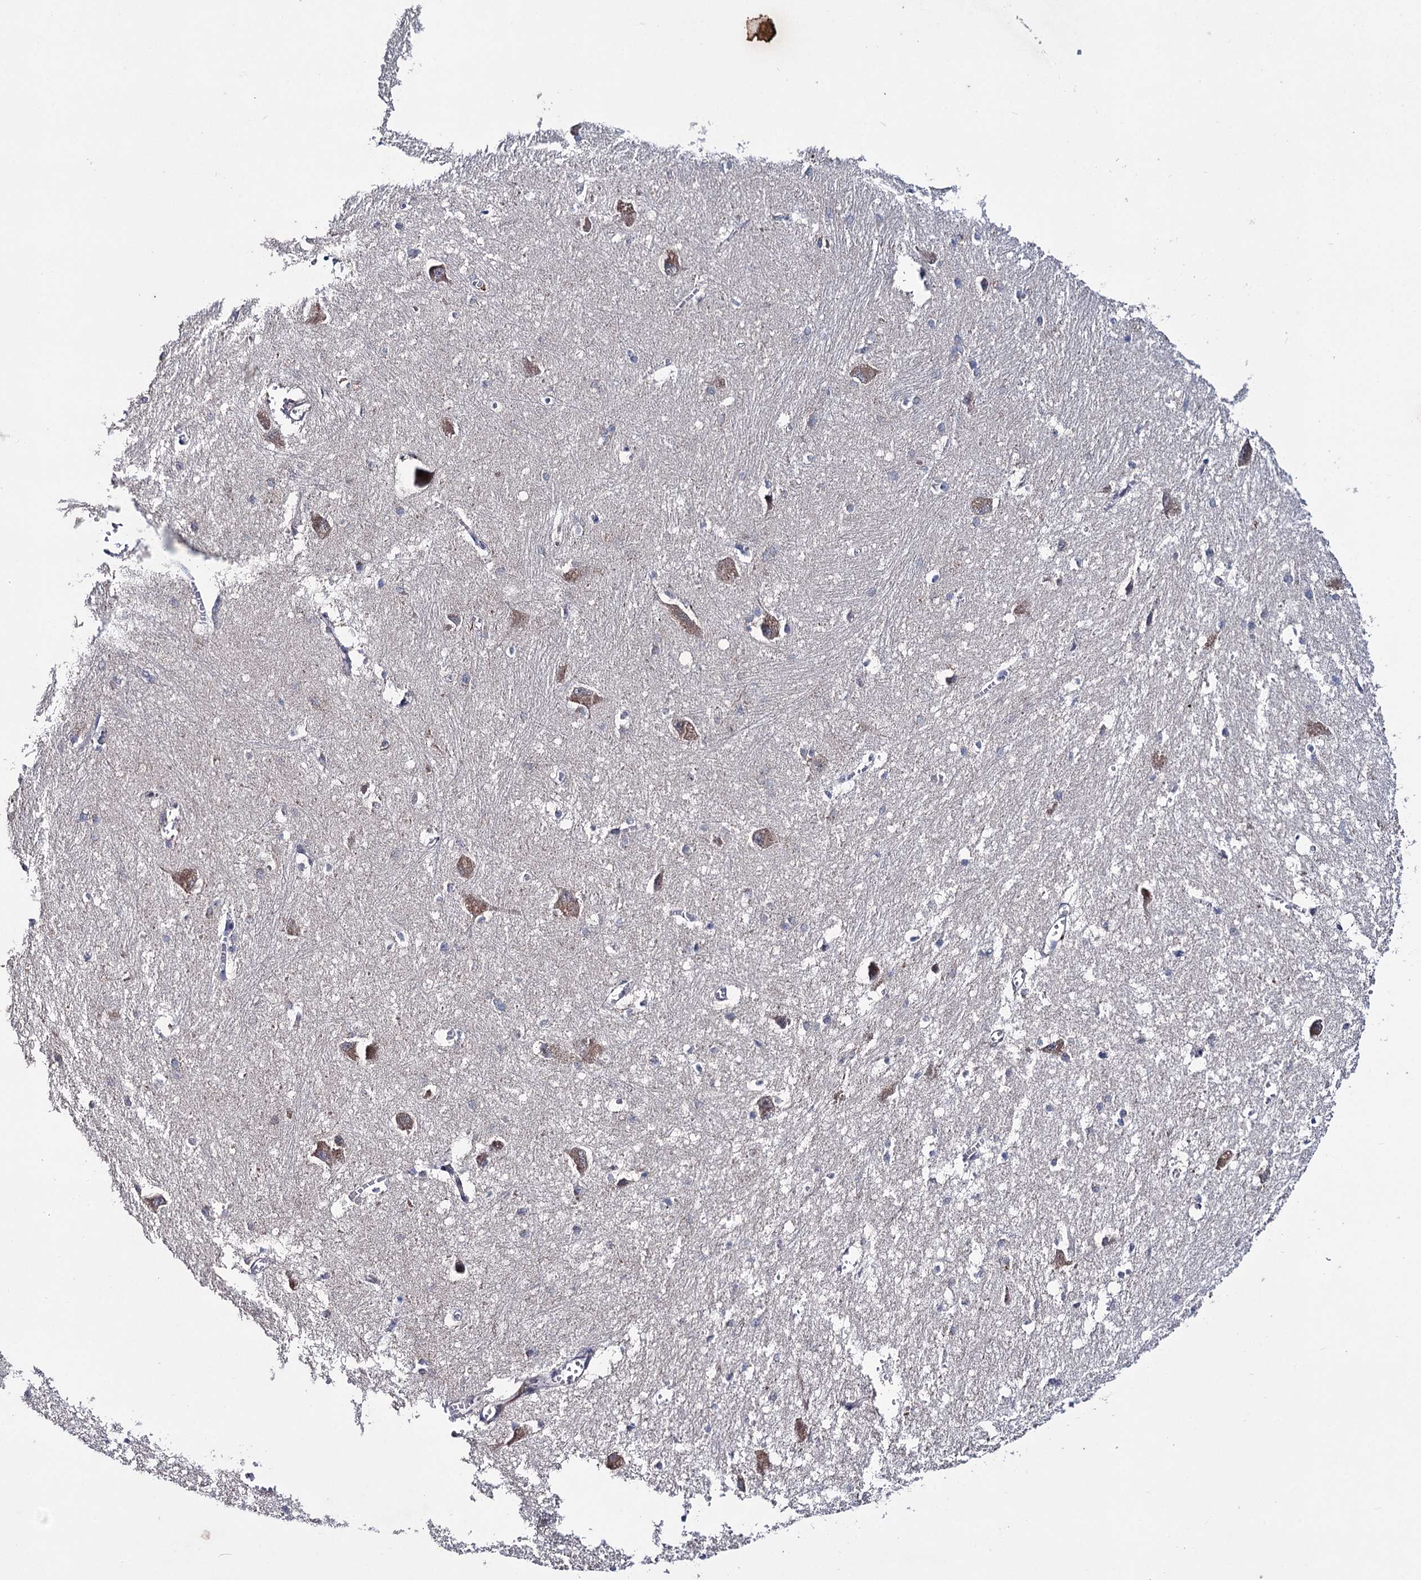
{"staining": {"intensity": "negative", "quantity": "none", "location": "none"}, "tissue": "caudate", "cell_type": "Glial cells", "image_type": "normal", "snomed": [{"axis": "morphology", "description": "Normal tissue, NOS"}, {"axis": "topography", "description": "Lateral ventricle wall"}], "caption": "The photomicrograph shows no significant positivity in glial cells of caudate. (DAB immunohistochemistry (IHC), high magnification).", "gene": "CLPB", "patient": {"sex": "male", "age": 37}}